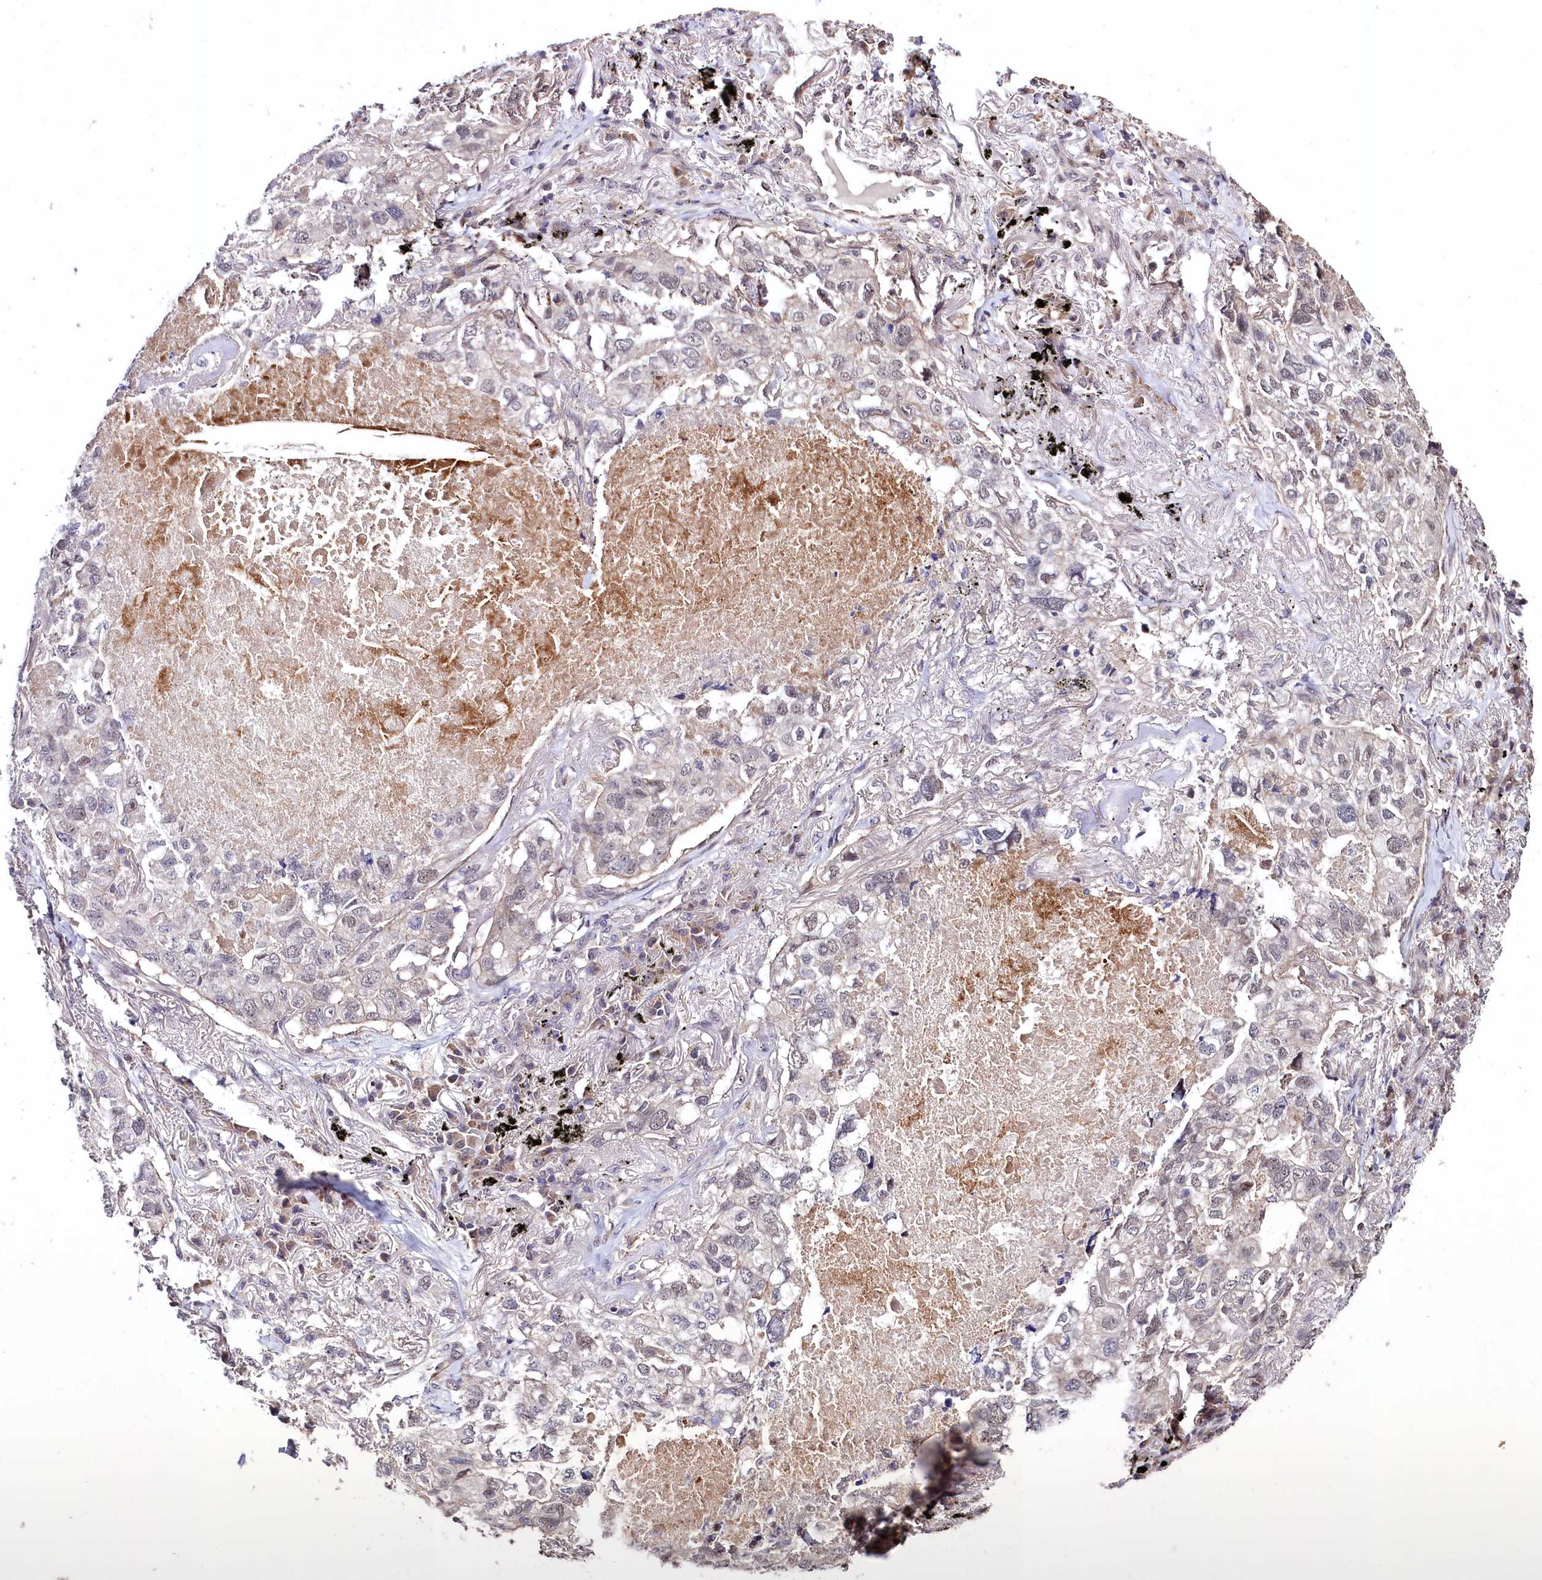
{"staining": {"intensity": "negative", "quantity": "none", "location": "none"}, "tissue": "lung cancer", "cell_type": "Tumor cells", "image_type": "cancer", "snomed": [{"axis": "morphology", "description": "Adenocarcinoma, NOS"}, {"axis": "topography", "description": "Lung"}], "caption": "Immunohistochemistry (IHC) of human lung adenocarcinoma exhibits no staining in tumor cells.", "gene": "UBE3A", "patient": {"sex": "male", "age": 65}}